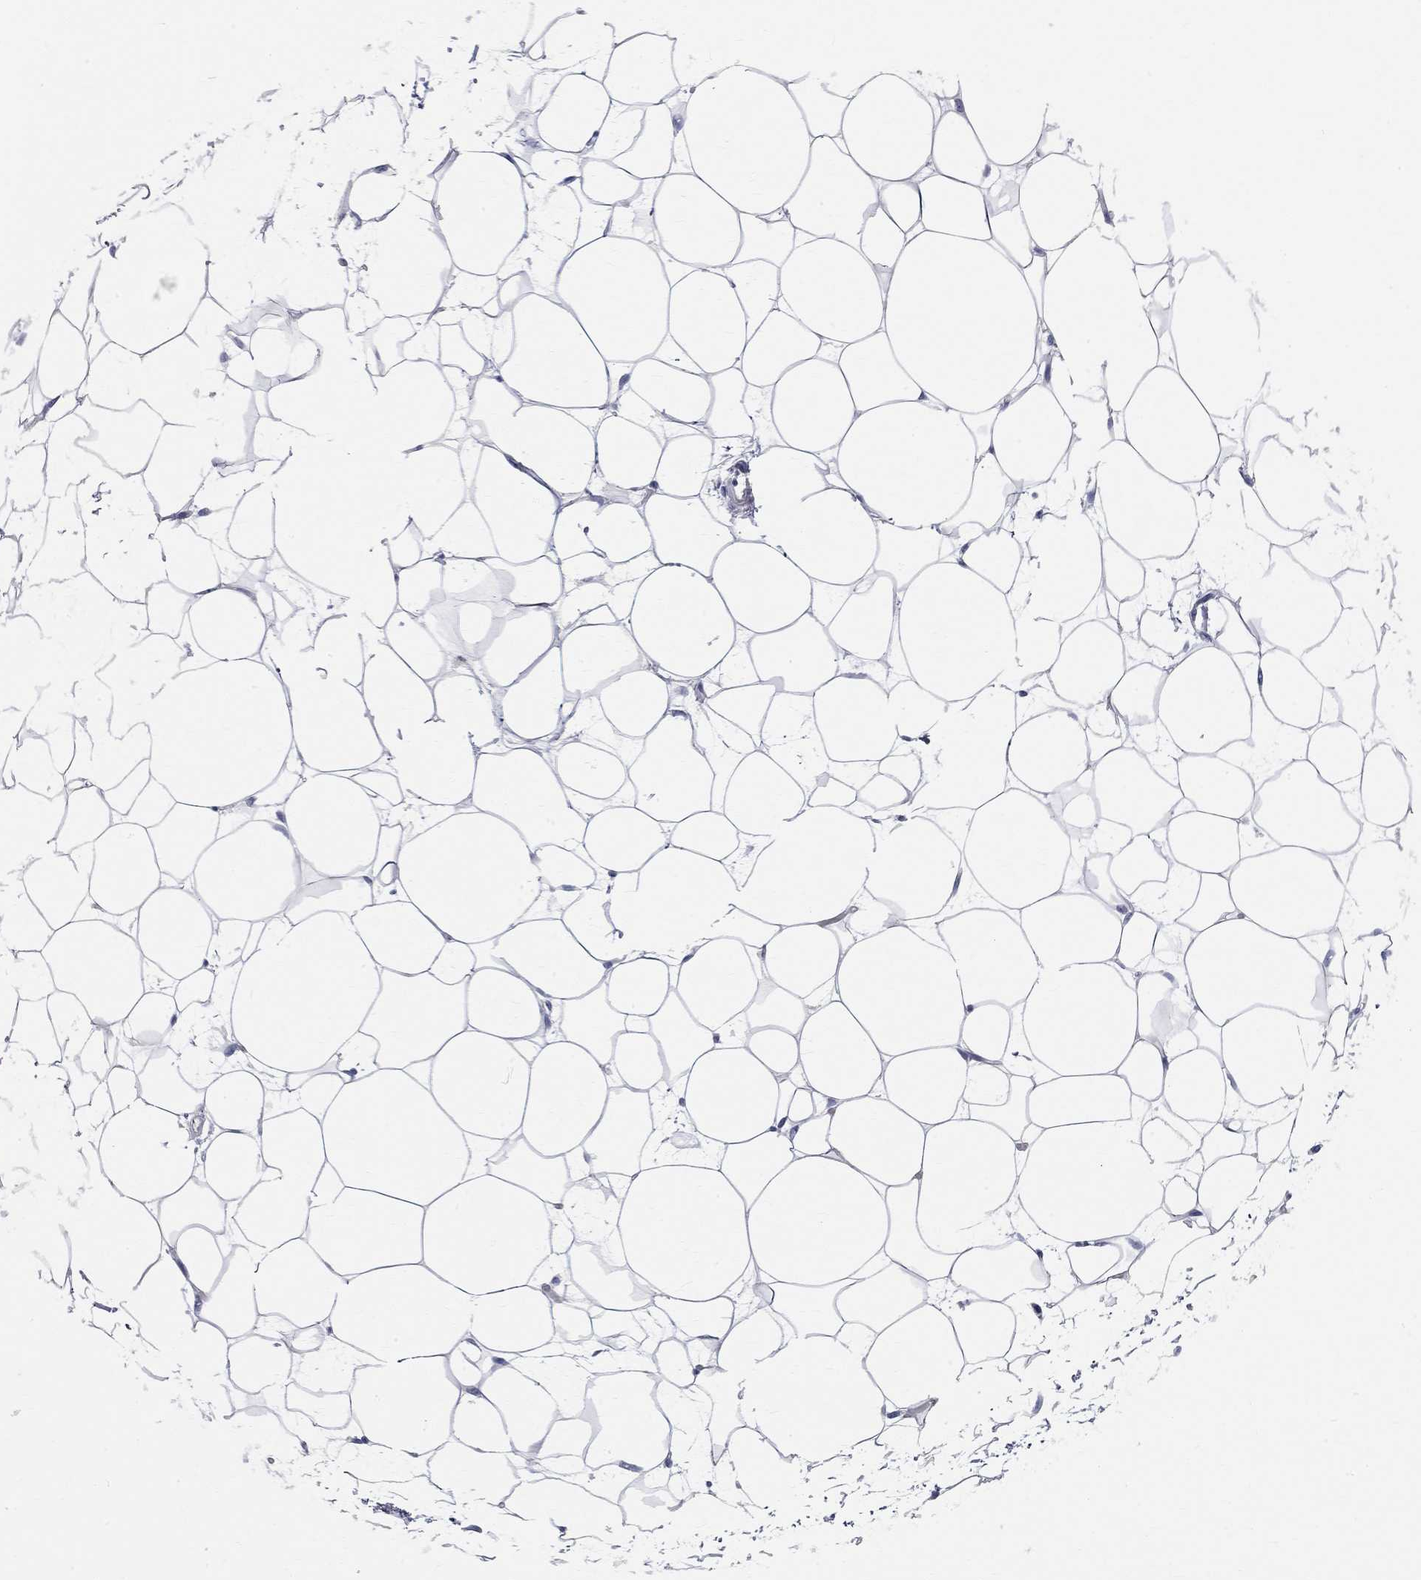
{"staining": {"intensity": "negative", "quantity": "none", "location": "none"}, "tissue": "breast", "cell_type": "Adipocytes", "image_type": "normal", "snomed": [{"axis": "morphology", "description": "Normal tissue, NOS"}, {"axis": "topography", "description": "Breast"}], "caption": "High magnification brightfield microscopy of normal breast stained with DAB (brown) and counterstained with hematoxylin (blue): adipocytes show no significant staining.", "gene": "PHOX2B", "patient": {"sex": "female", "age": 37}}